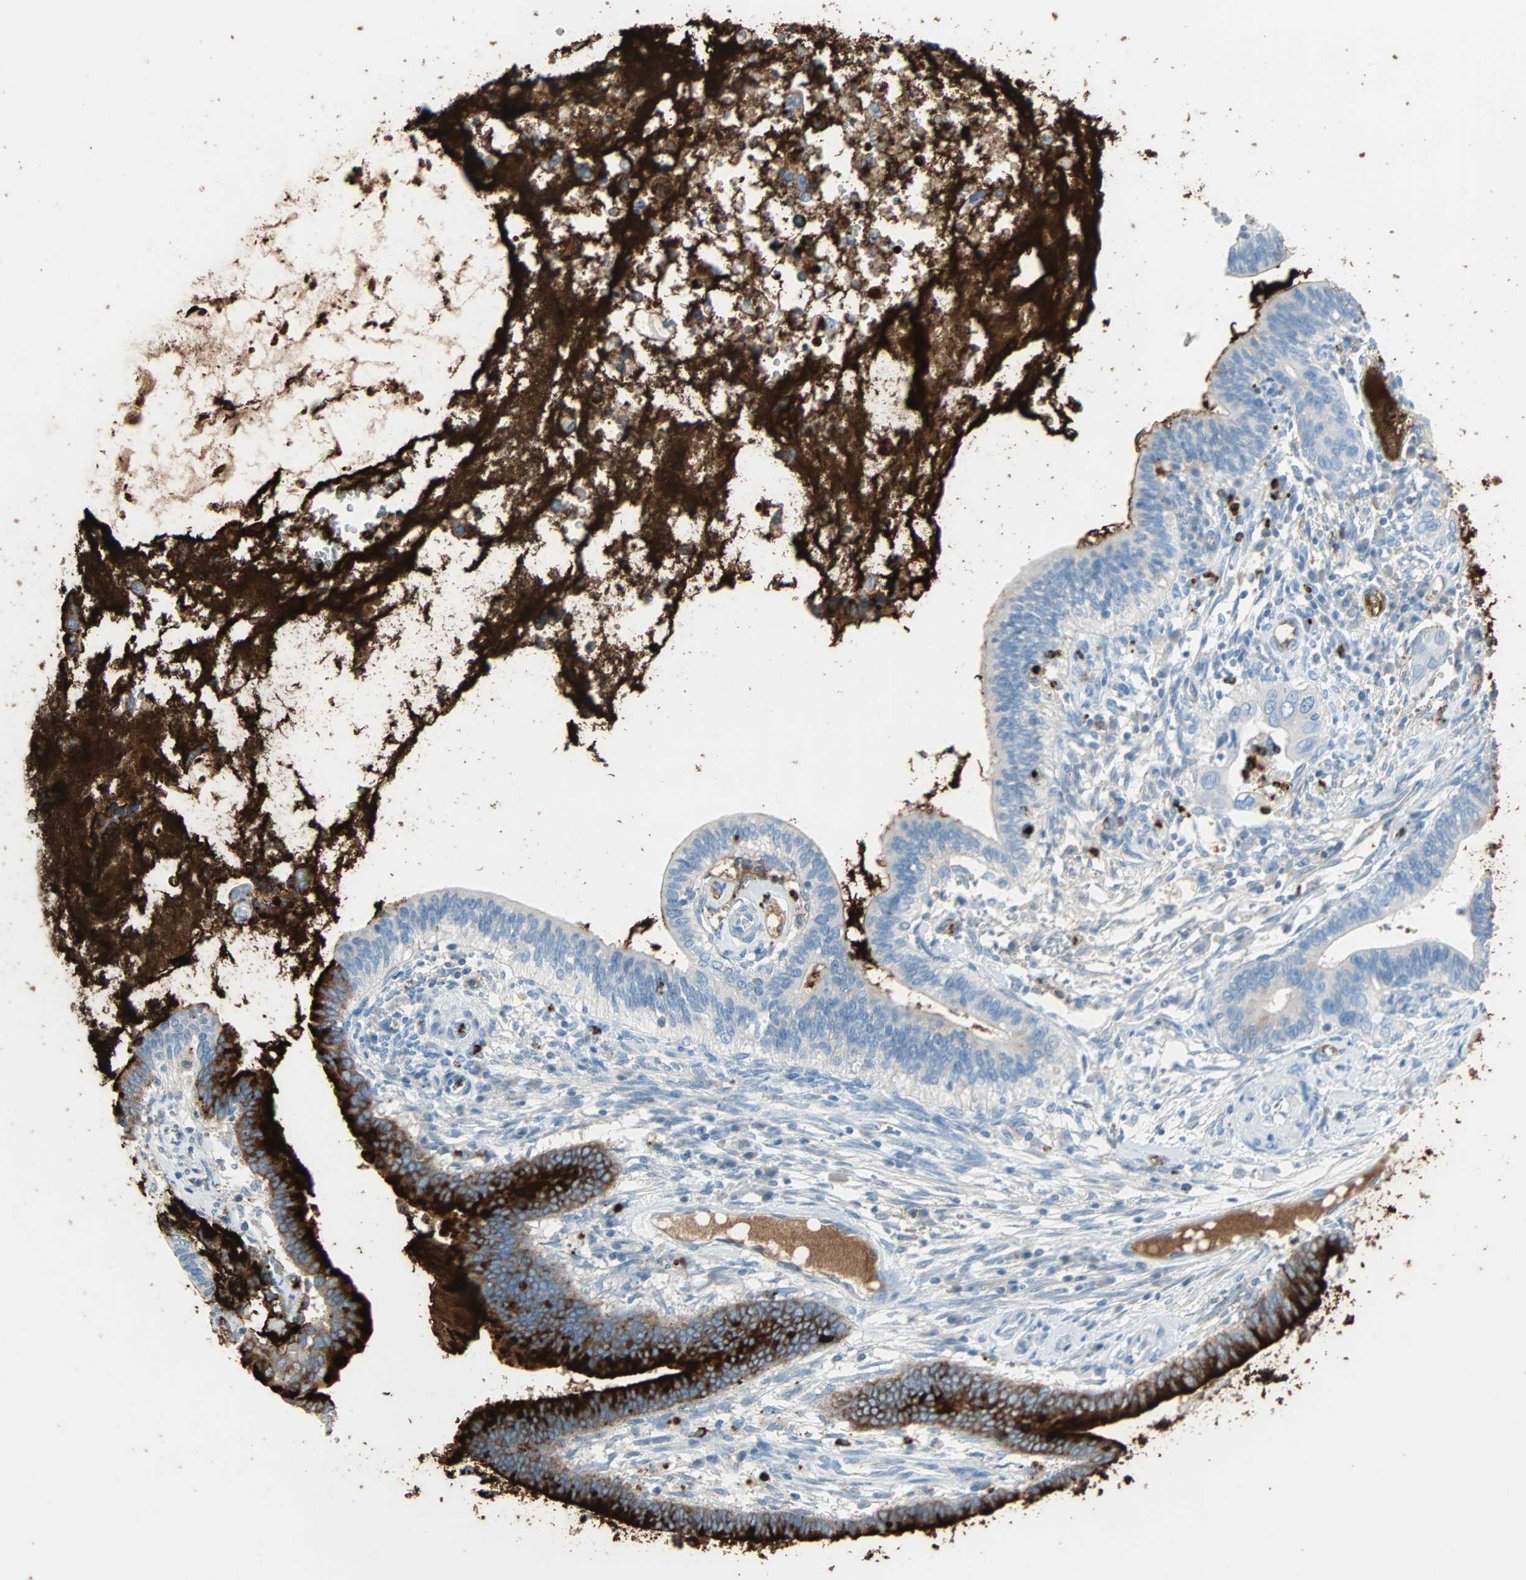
{"staining": {"intensity": "strong", "quantity": "25%-75%", "location": "cytoplasmic/membranous"}, "tissue": "cervical cancer", "cell_type": "Tumor cells", "image_type": "cancer", "snomed": [{"axis": "morphology", "description": "Adenocarcinoma, NOS"}, {"axis": "topography", "description": "Cervix"}], "caption": "Protein expression analysis of human adenocarcinoma (cervical) reveals strong cytoplasmic/membranous staining in about 25%-75% of tumor cells.", "gene": "CLEC4A", "patient": {"sex": "female", "age": 44}}